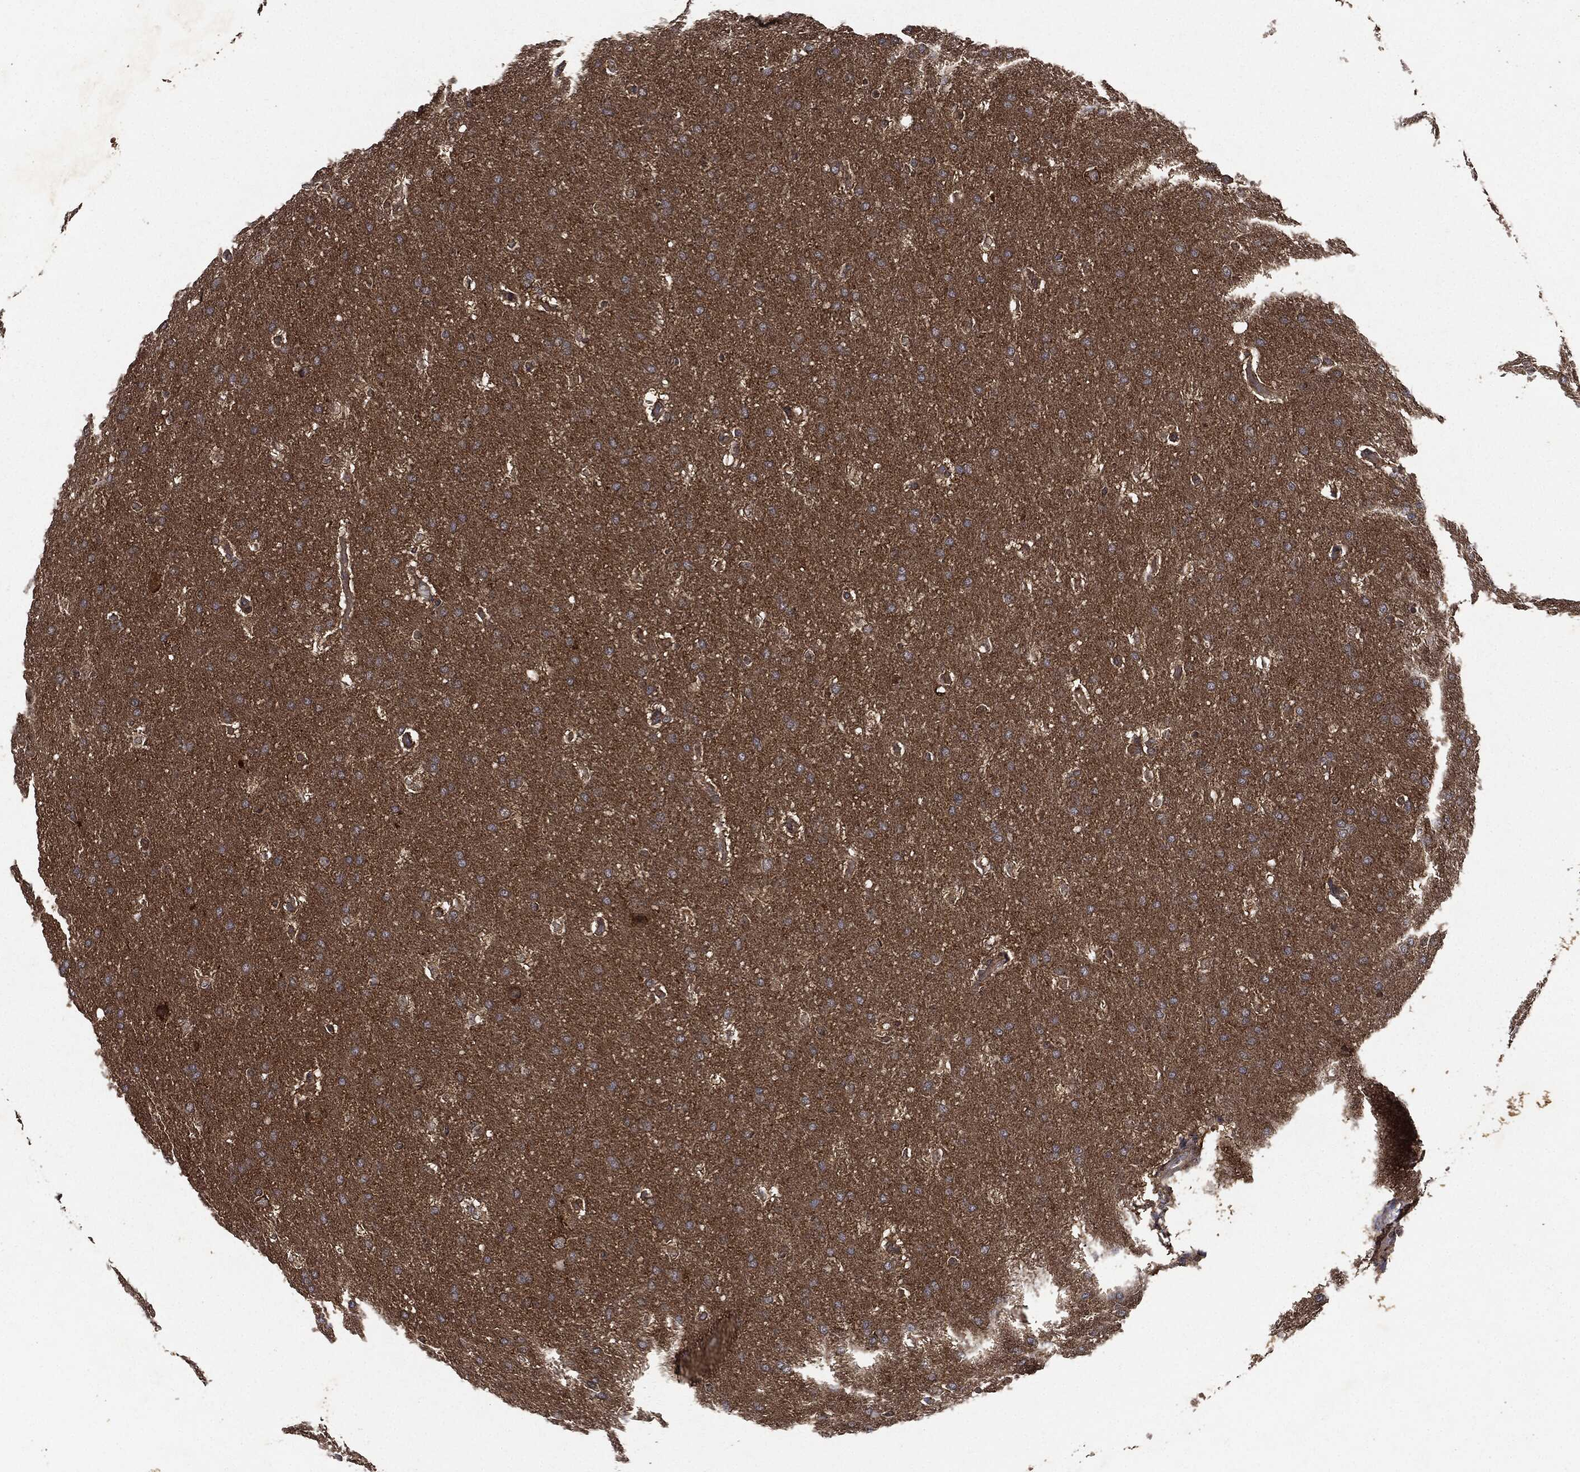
{"staining": {"intensity": "moderate", "quantity": "25%-75%", "location": "cytoplasmic/membranous"}, "tissue": "glioma", "cell_type": "Tumor cells", "image_type": "cancer", "snomed": [{"axis": "morphology", "description": "Glioma, malignant, Low grade"}, {"axis": "topography", "description": "Brain"}], "caption": "IHC of glioma shows medium levels of moderate cytoplasmic/membranous staining in approximately 25%-75% of tumor cells.", "gene": "BRAF", "patient": {"sex": "female", "age": 37}}